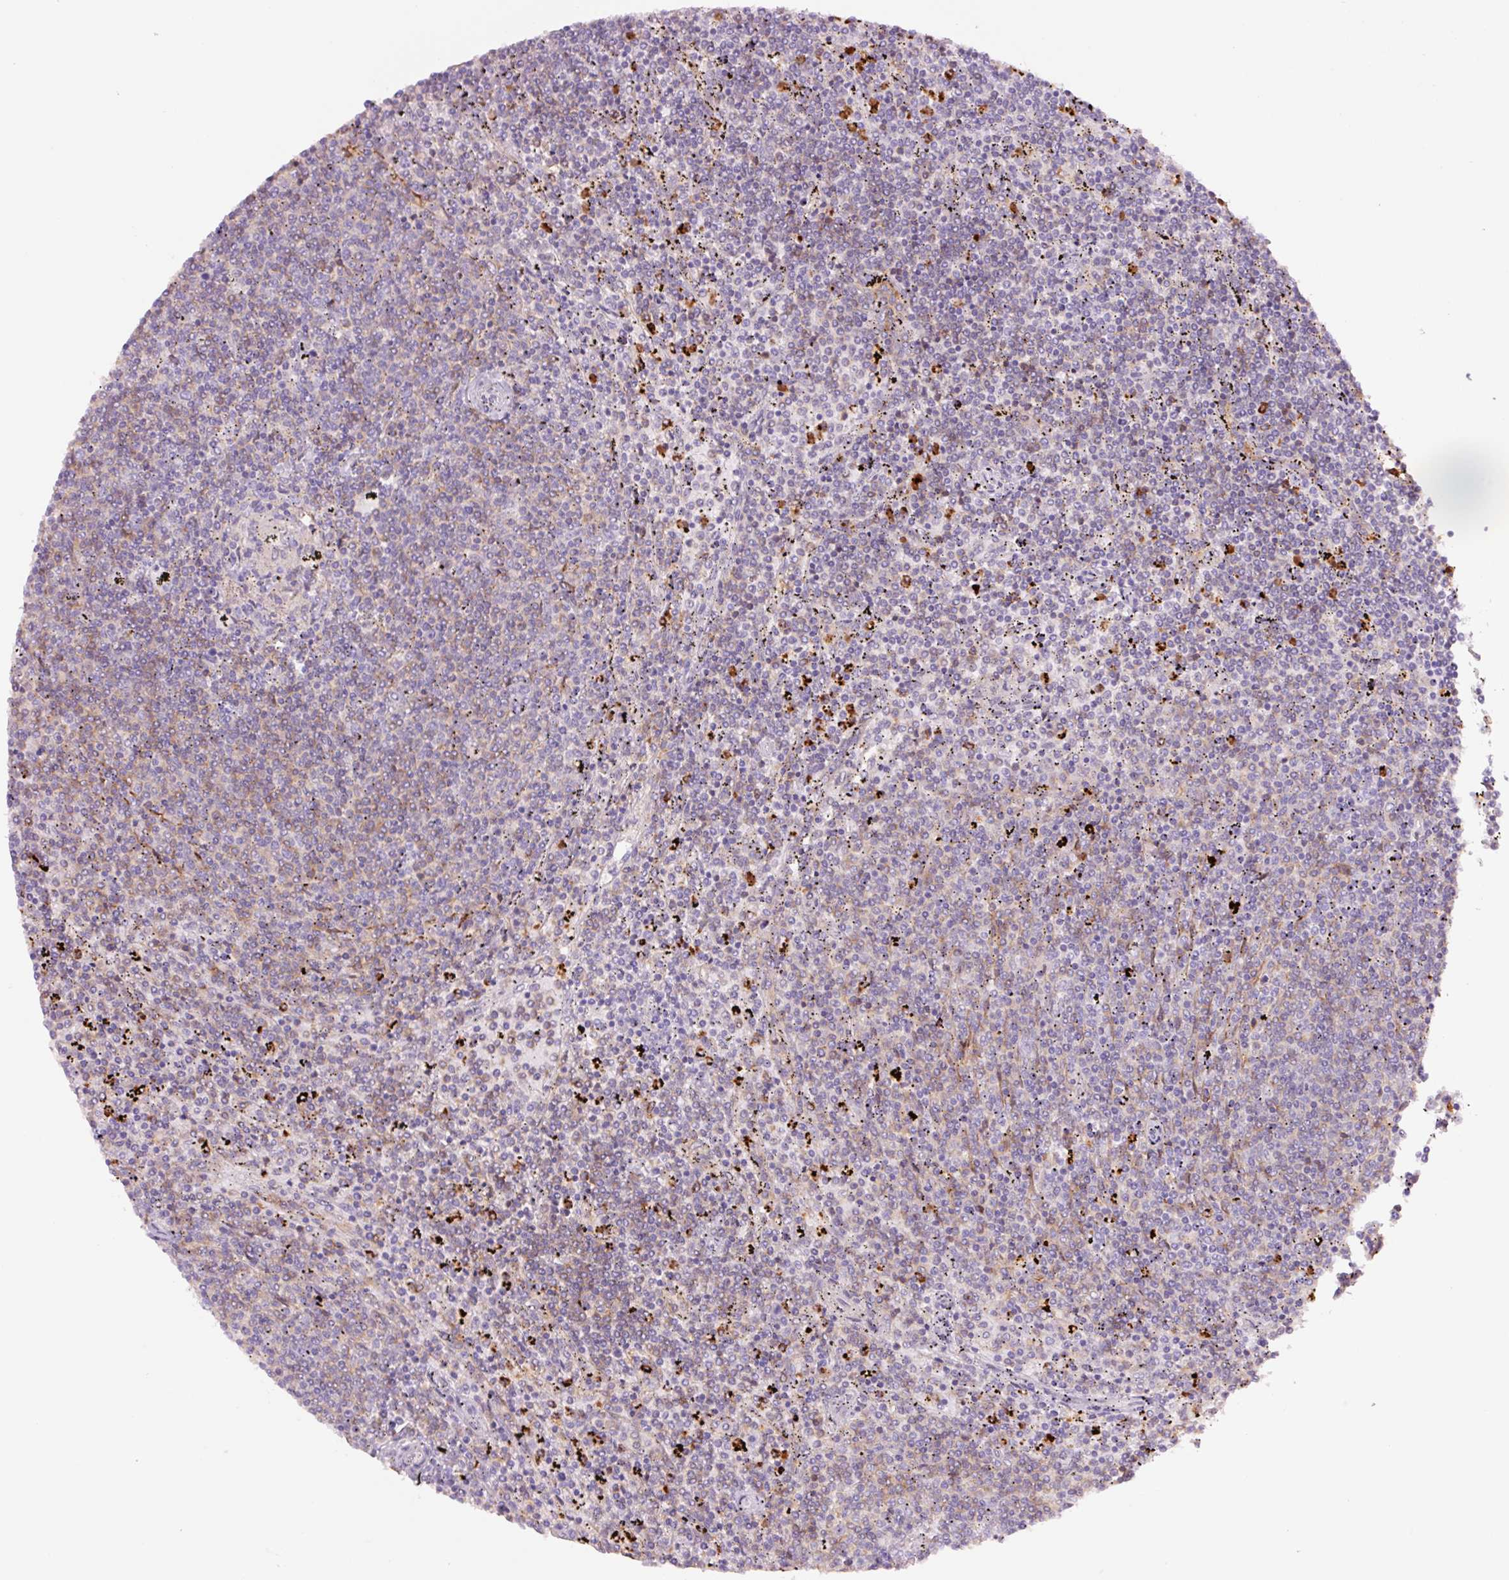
{"staining": {"intensity": "weak", "quantity": "<25%", "location": "cytoplasmic/membranous"}, "tissue": "lymphoma", "cell_type": "Tumor cells", "image_type": "cancer", "snomed": [{"axis": "morphology", "description": "Malignant lymphoma, non-Hodgkin's type, Low grade"}, {"axis": "topography", "description": "Spleen"}], "caption": "Immunohistochemical staining of human lymphoma displays no significant positivity in tumor cells.", "gene": "SH2D6", "patient": {"sex": "female", "age": 50}}